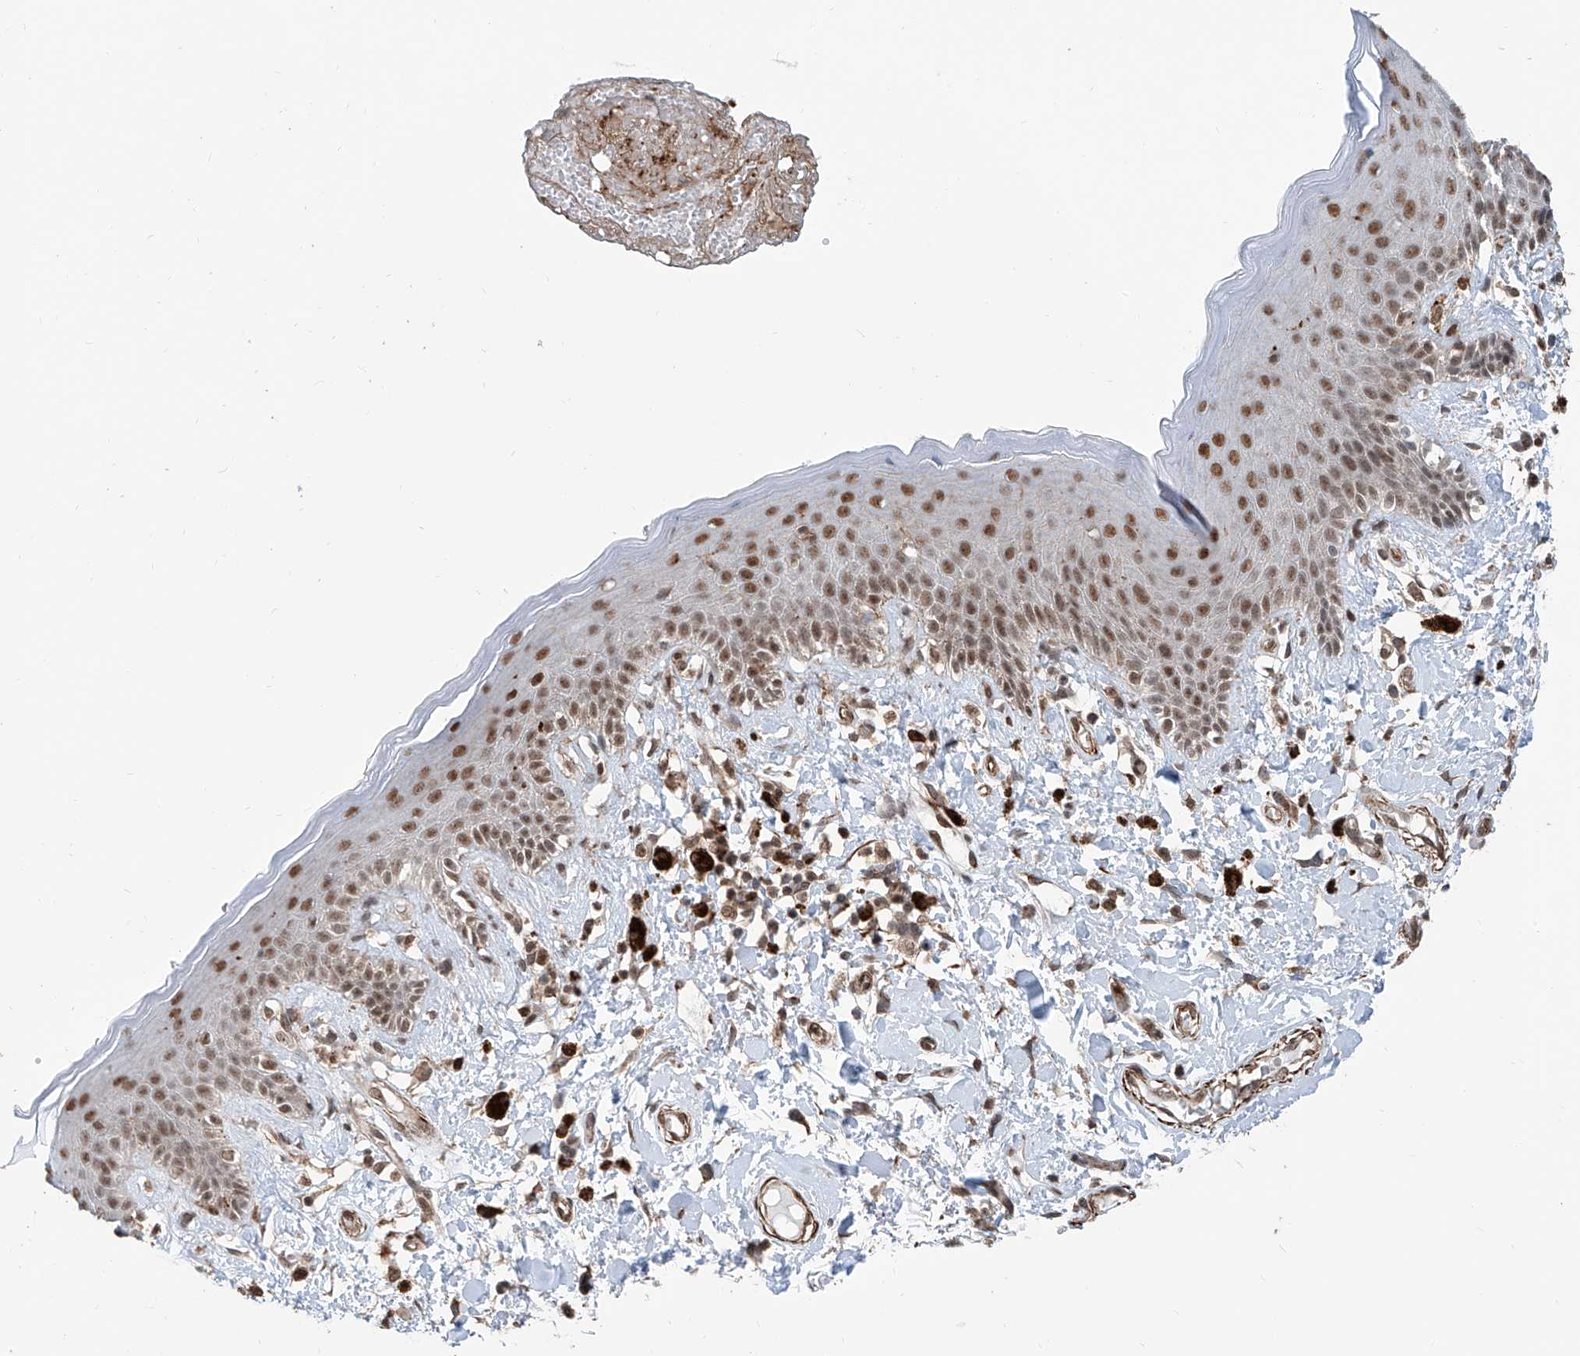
{"staining": {"intensity": "moderate", "quantity": ">75%", "location": "nuclear"}, "tissue": "skin", "cell_type": "Epidermal cells", "image_type": "normal", "snomed": [{"axis": "morphology", "description": "Normal tissue, NOS"}, {"axis": "topography", "description": "Anal"}], "caption": "Protein staining of benign skin reveals moderate nuclear expression in approximately >75% of epidermal cells.", "gene": "SDE2", "patient": {"sex": "female", "age": 78}}